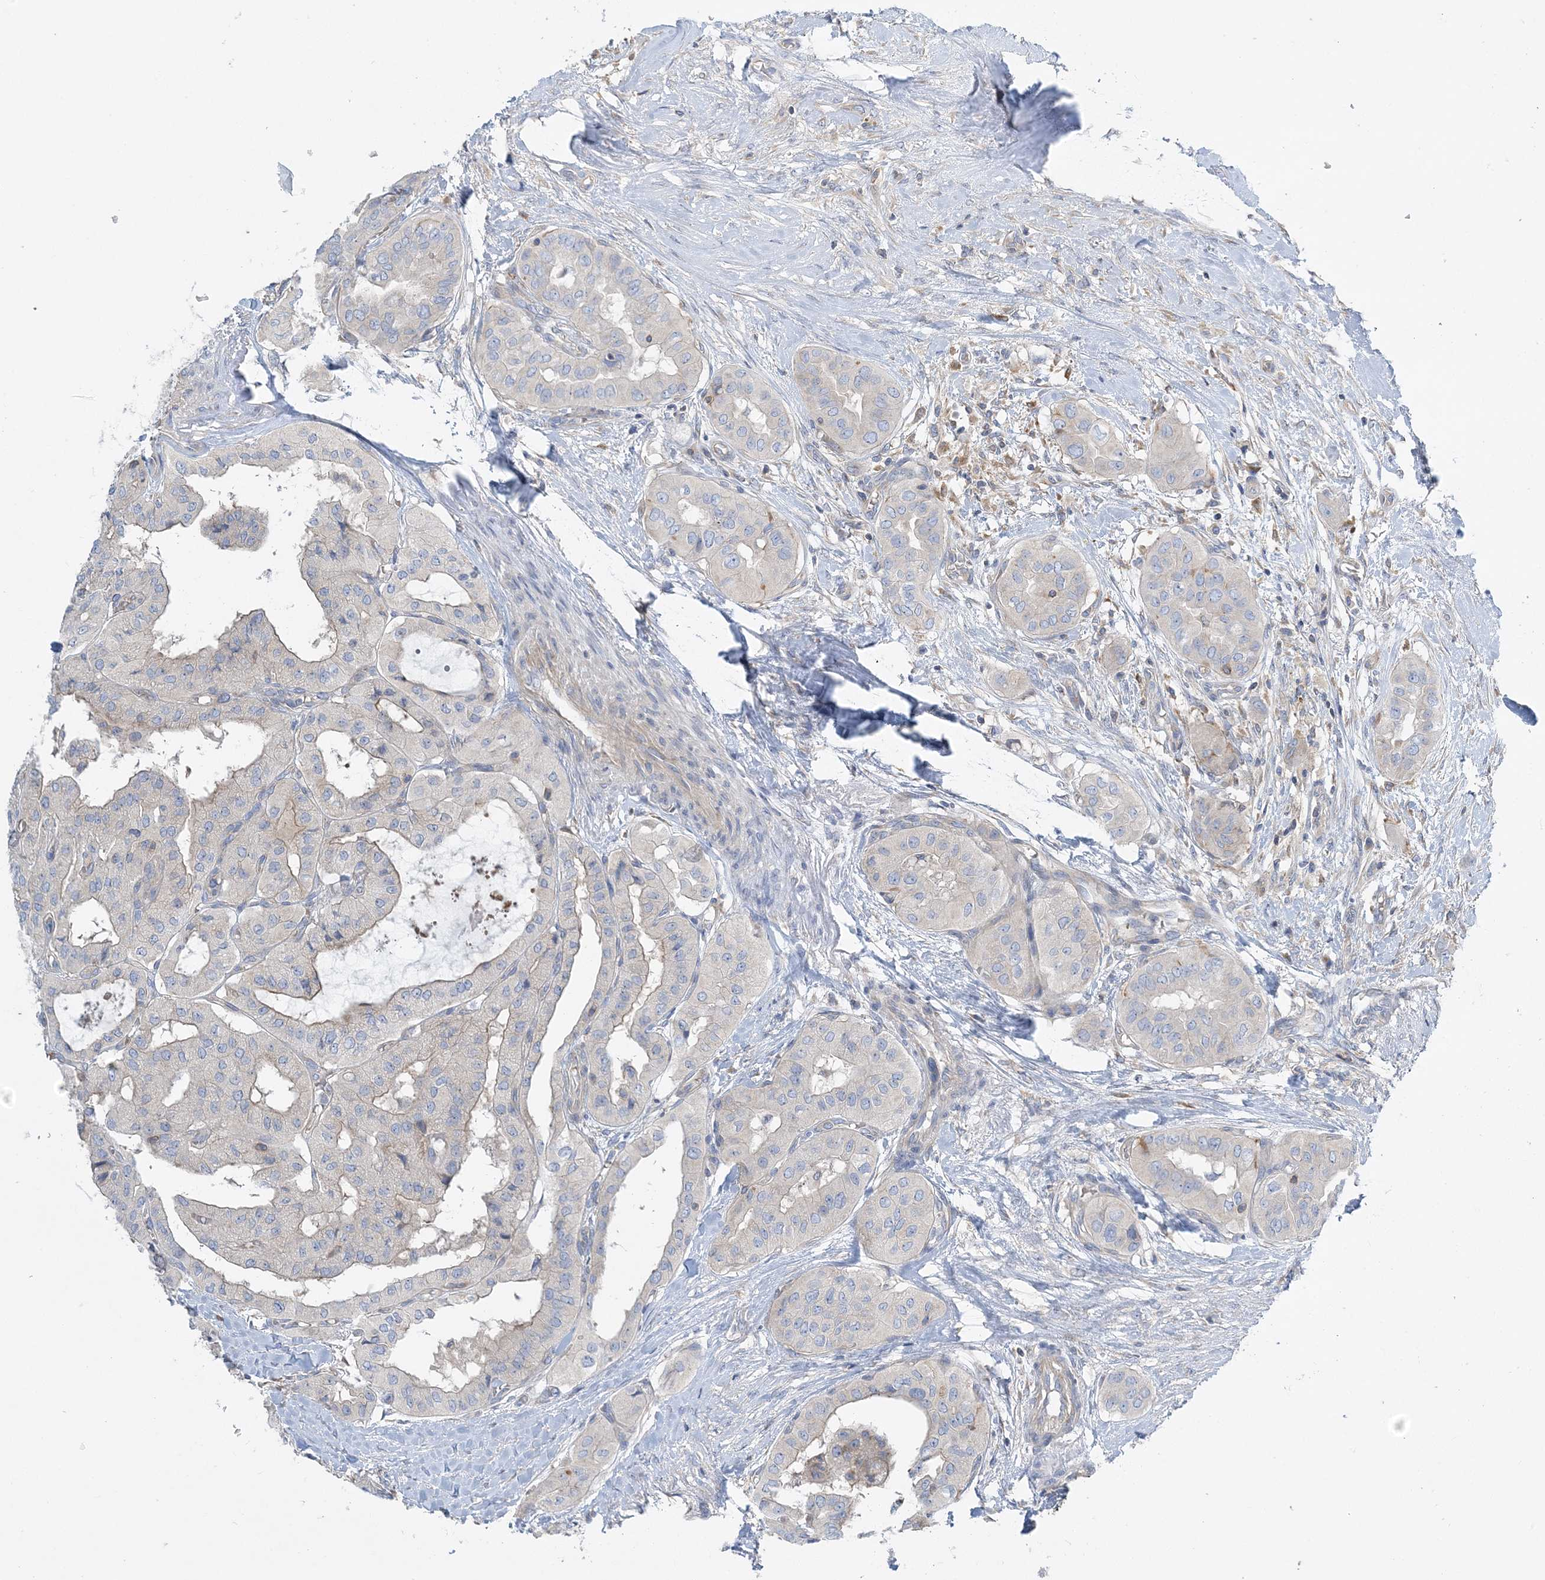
{"staining": {"intensity": "negative", "quantity": "none", "location": "none"}, "tissue": "thyroid cancer", "cell_type": "Tumor cells", "image_type": "cancer", "snomed": [{"axis": "morphology", "description": "Papillary adenocarcinoma, NOS"}, {"axis": "topography", "description": "Thyroid gland"}], "caption": "This is a photomicrograph of immunohistochemistry staining of thyroid papillary adenocarcinoma, which shows no positivity in tumor cells.", "gene": "FAM114A2", "patient": {"sex": "female", "age": 59}}